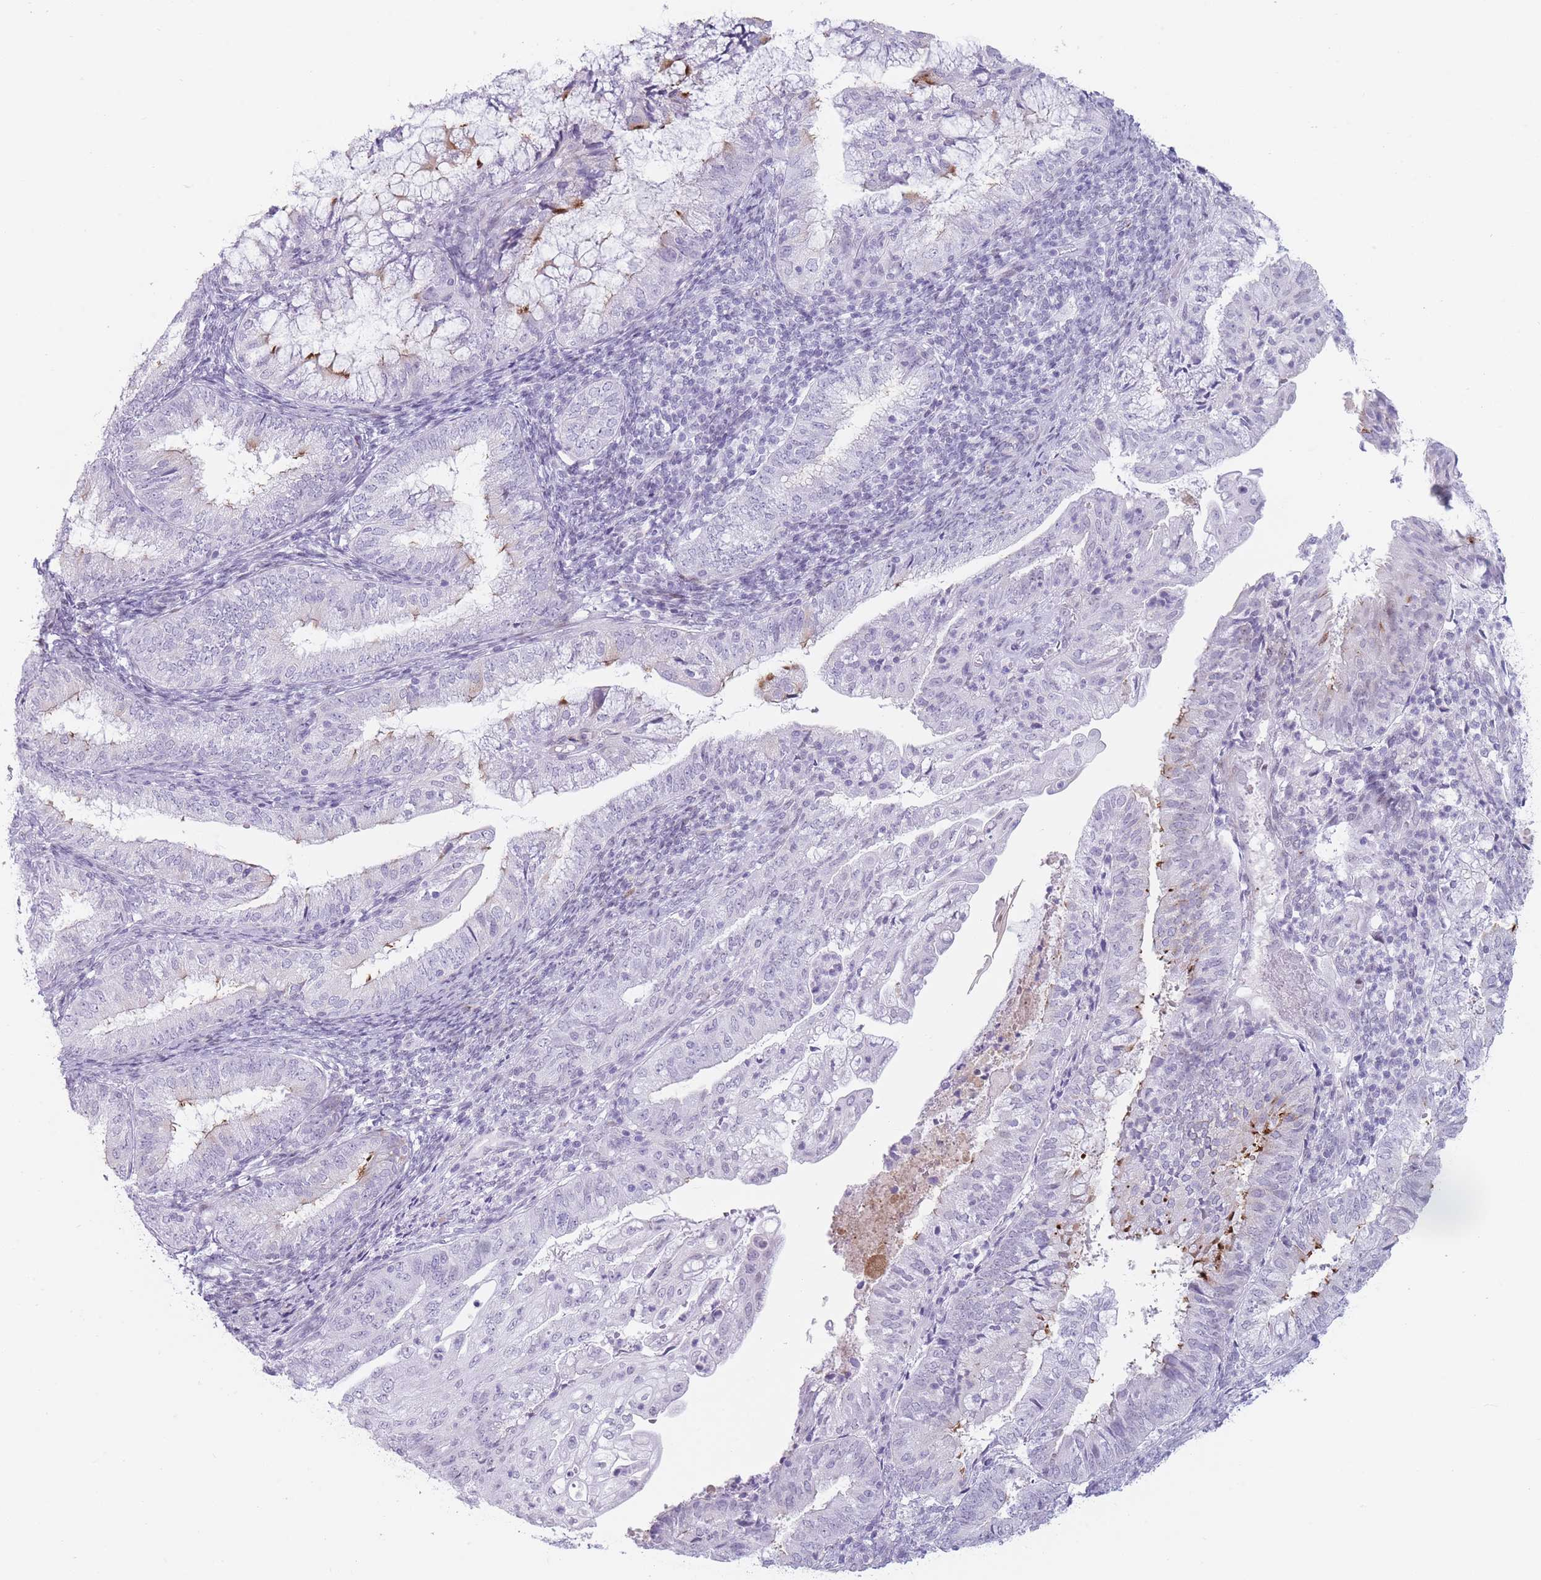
{"staining": {"intensity": "negative", "quantity": "none", "location": "none"}, "tissue": "endometrial cancer", "cell_type": "Tumor cells", "image_type": "cancer", "snomed": [{"axis": "morphology", "description": "Adenocarcinoma, NOS"}, {"axis": "topography", "description": "Endometrium"}], "caption": "Immunohistochemical staining of adenocarcinoma (endometrial) displays no significant staining in tumor cells. (DAB (3,3'-diaminobenzidine) immunohistochemistry visualized using brightfield microscopy, high magnification).", "gene": "IFNA6", "patient": {"sex": "female", "age": 55}}